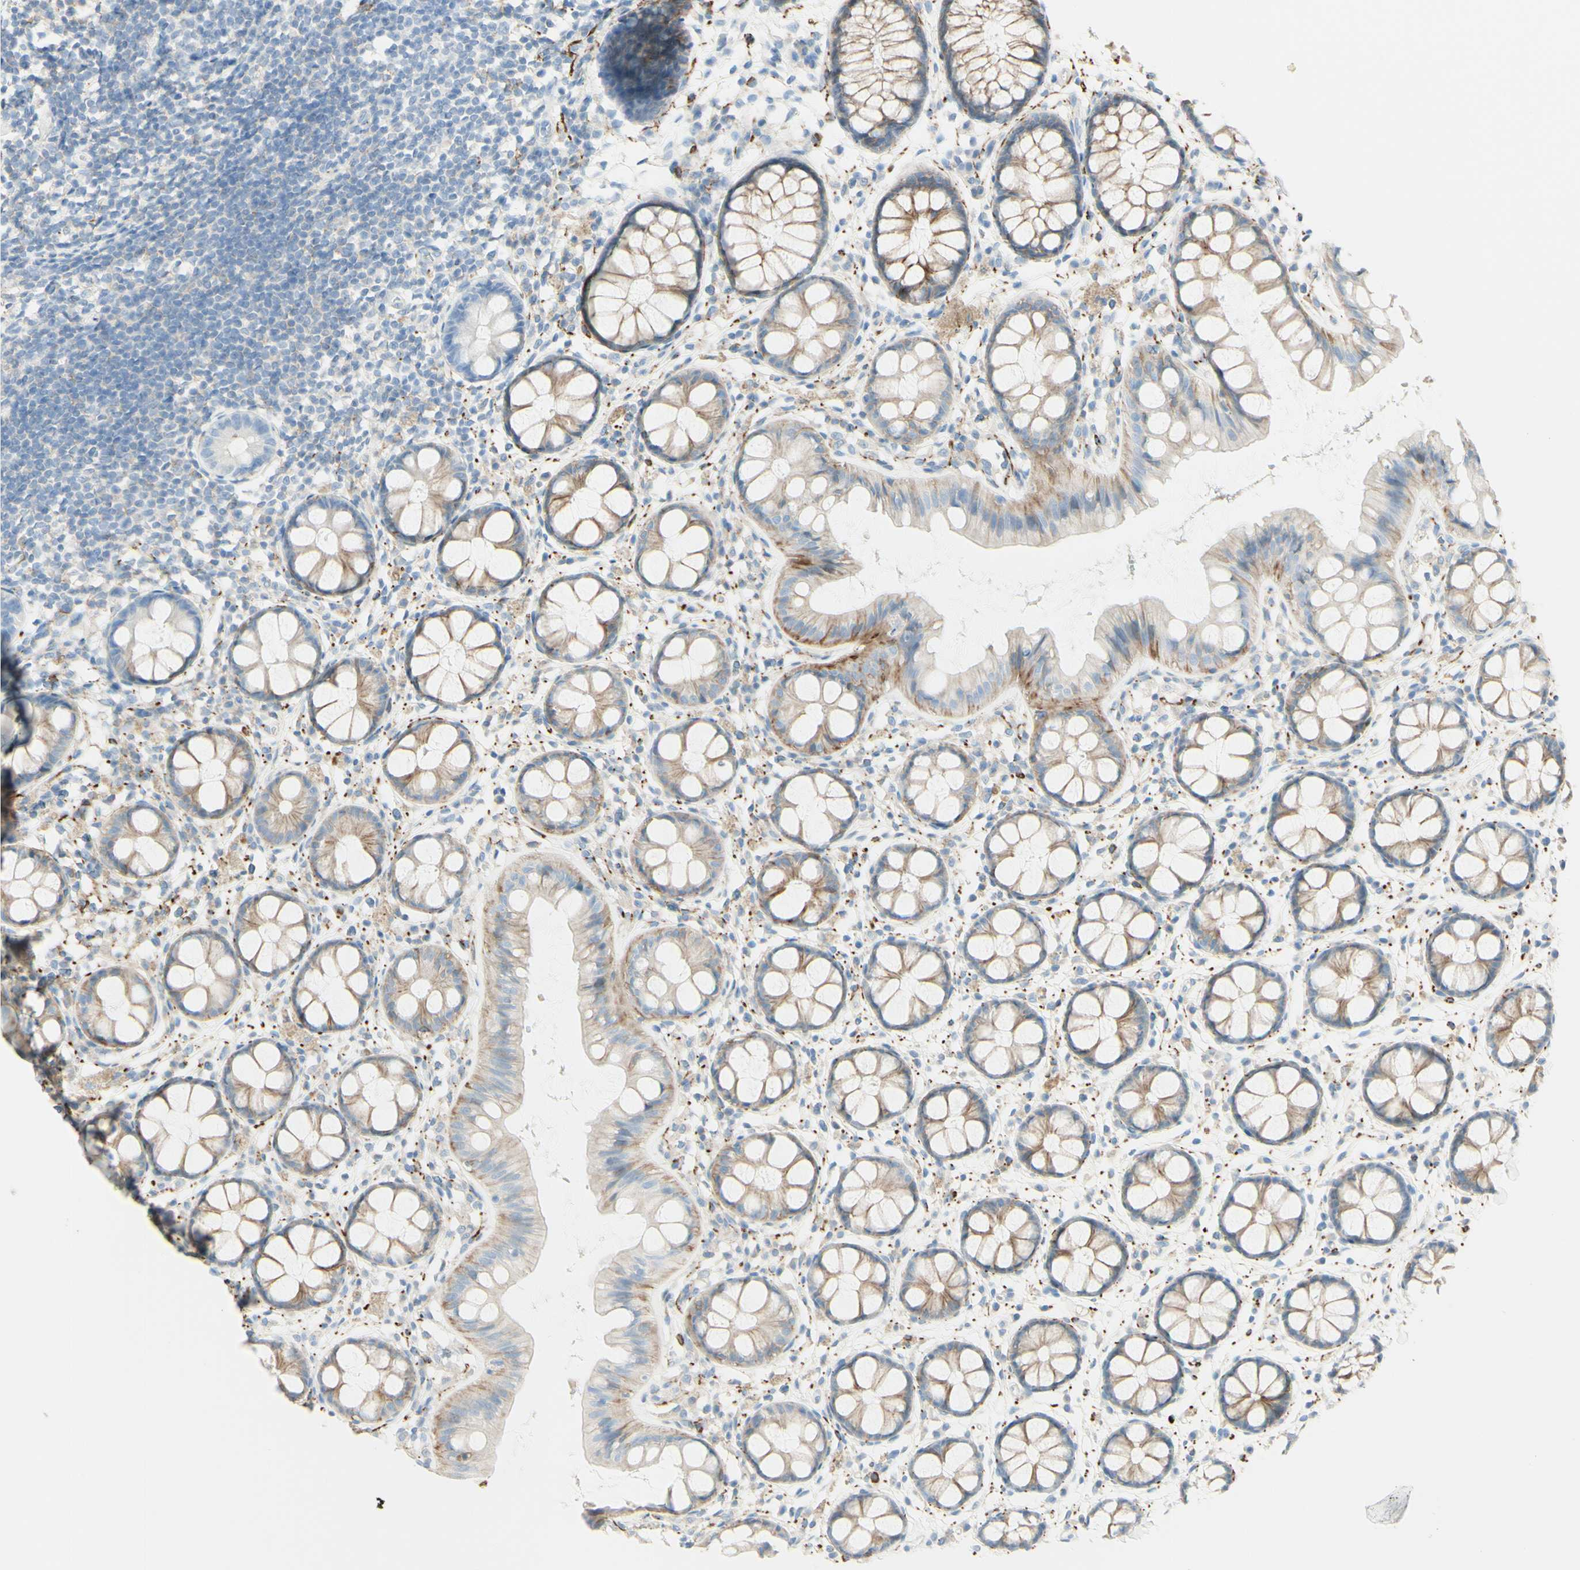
{"staining": {"intensity": "weak", "quantity": ">75%", "location": "cytoplasmic/membranous"}, "tissue": "rectum", "cell_type": "Glandular cells", "image_type": "normal", "snomed": [{"axis": "morphology", "description": "Normal tissue, NOS"}, {"axis": "topography", "description": "Rectum"}], "caption": "Rectum stained for a protein shows weak cytoplasmic/membranous positivity in glandular cells. (IHC, brightfield microscopy, high magnification).", "gene": "ALCAM", "patient": {"sex": "female", "age": 66}}